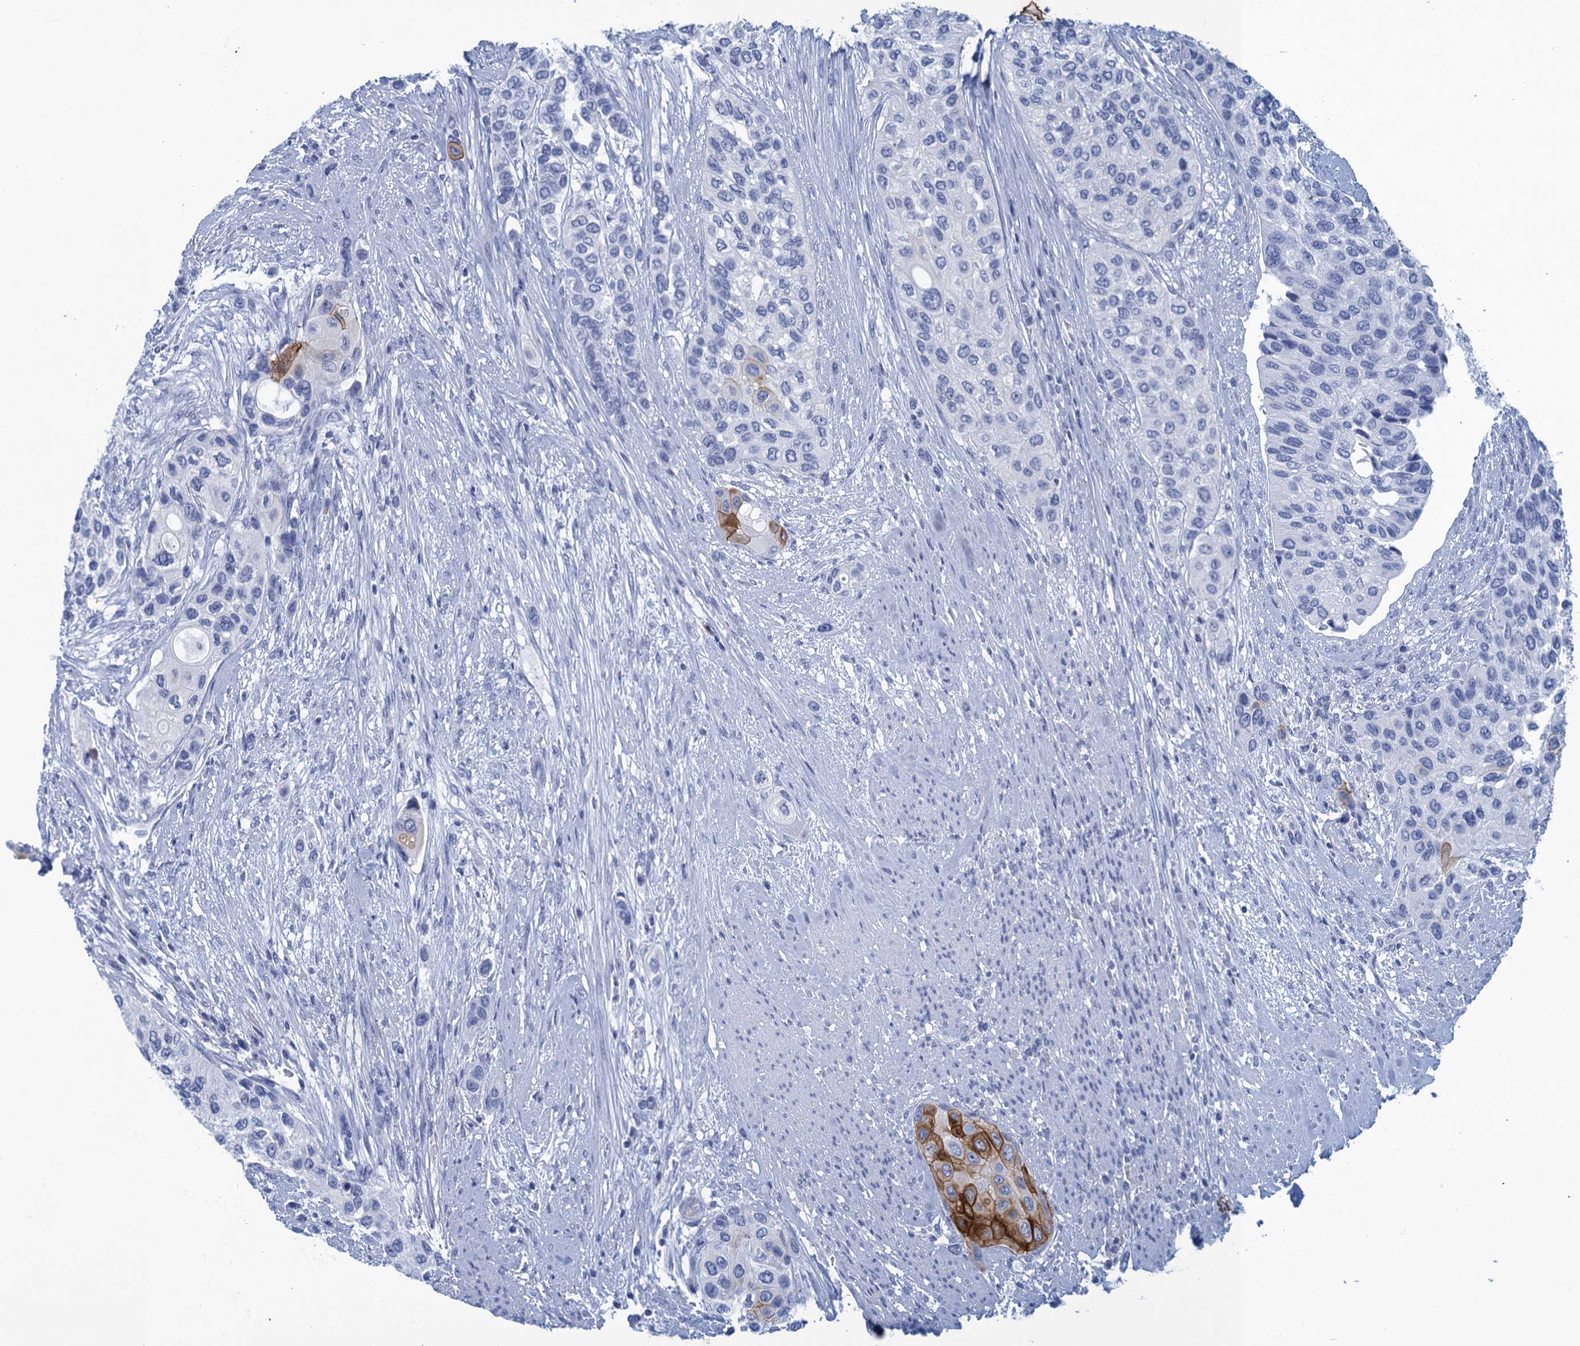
{"staining": {"intensity": "strong", "quantity": "<25%", "location": "cytoplasmic/membranous"}, "tissue": "urothelial cancer", "cell_type": "Tumor cells", "image_type": "cancer", "snomed": [{"axis": "morphology", "description": "Normal tissue, NOS"}, {"axis": "morphology", "description": "Urothelial carcinoma, High grade"}, {"axis": "topography", "description": "Vascular tissue"}, {"axis": "topography", "description": "Urinary bladder"}], "caption": "DAB (3,3'-diaminobenzidine) immunohistochemical staining of human urothelial carcinoma (high-grade) exhibits strong cytoplasmic/membranous protein staining in approximately <25% of tumor cells.", "gene": "SCEL", "patient": {"sex": "female", "age": 56}}